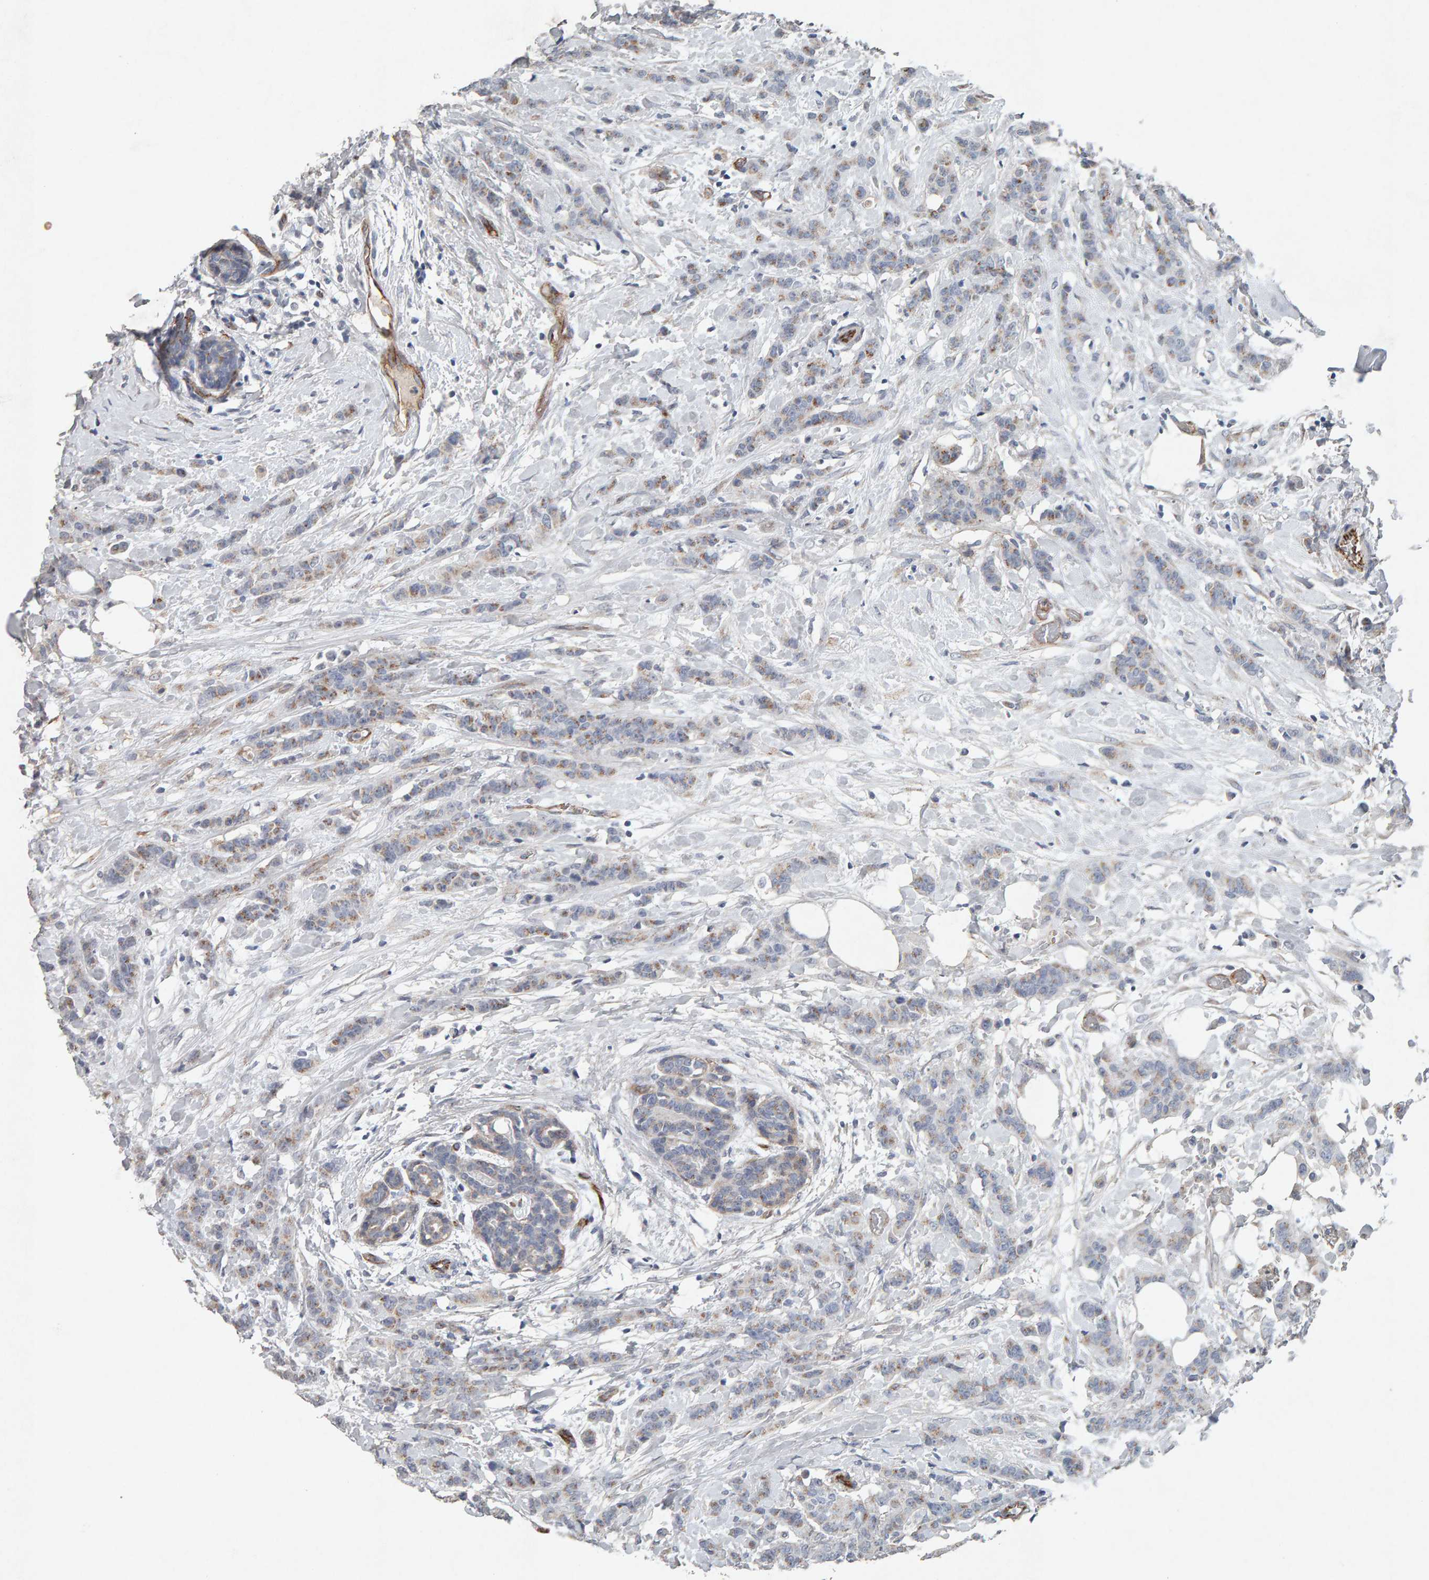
{"staining": {"intensity": "weak", "quantity": "25%-75%", "location": "cytoplasmic/membranous"}, "tissue": "breast cancer", "cell_type": "Tumor cells", "image_type": "cancer", "snomed": [{"axis": "morphology", "description": "Normal tissue, NOS"}, {"axis": "morphology", "description": "Duct carcinoma"}, {"axis": "topography", "description": "Breast"}], "caption": "Immunohistochemical staining of human breast cancer (intraductal carcinoma) demonstrates low levels of weak cytoplasmic/membranous protein expression in approximately 25%-75% of tumor cells.", "gene": "PTPRM", "patient": {"sex": "female", "age": 40}}